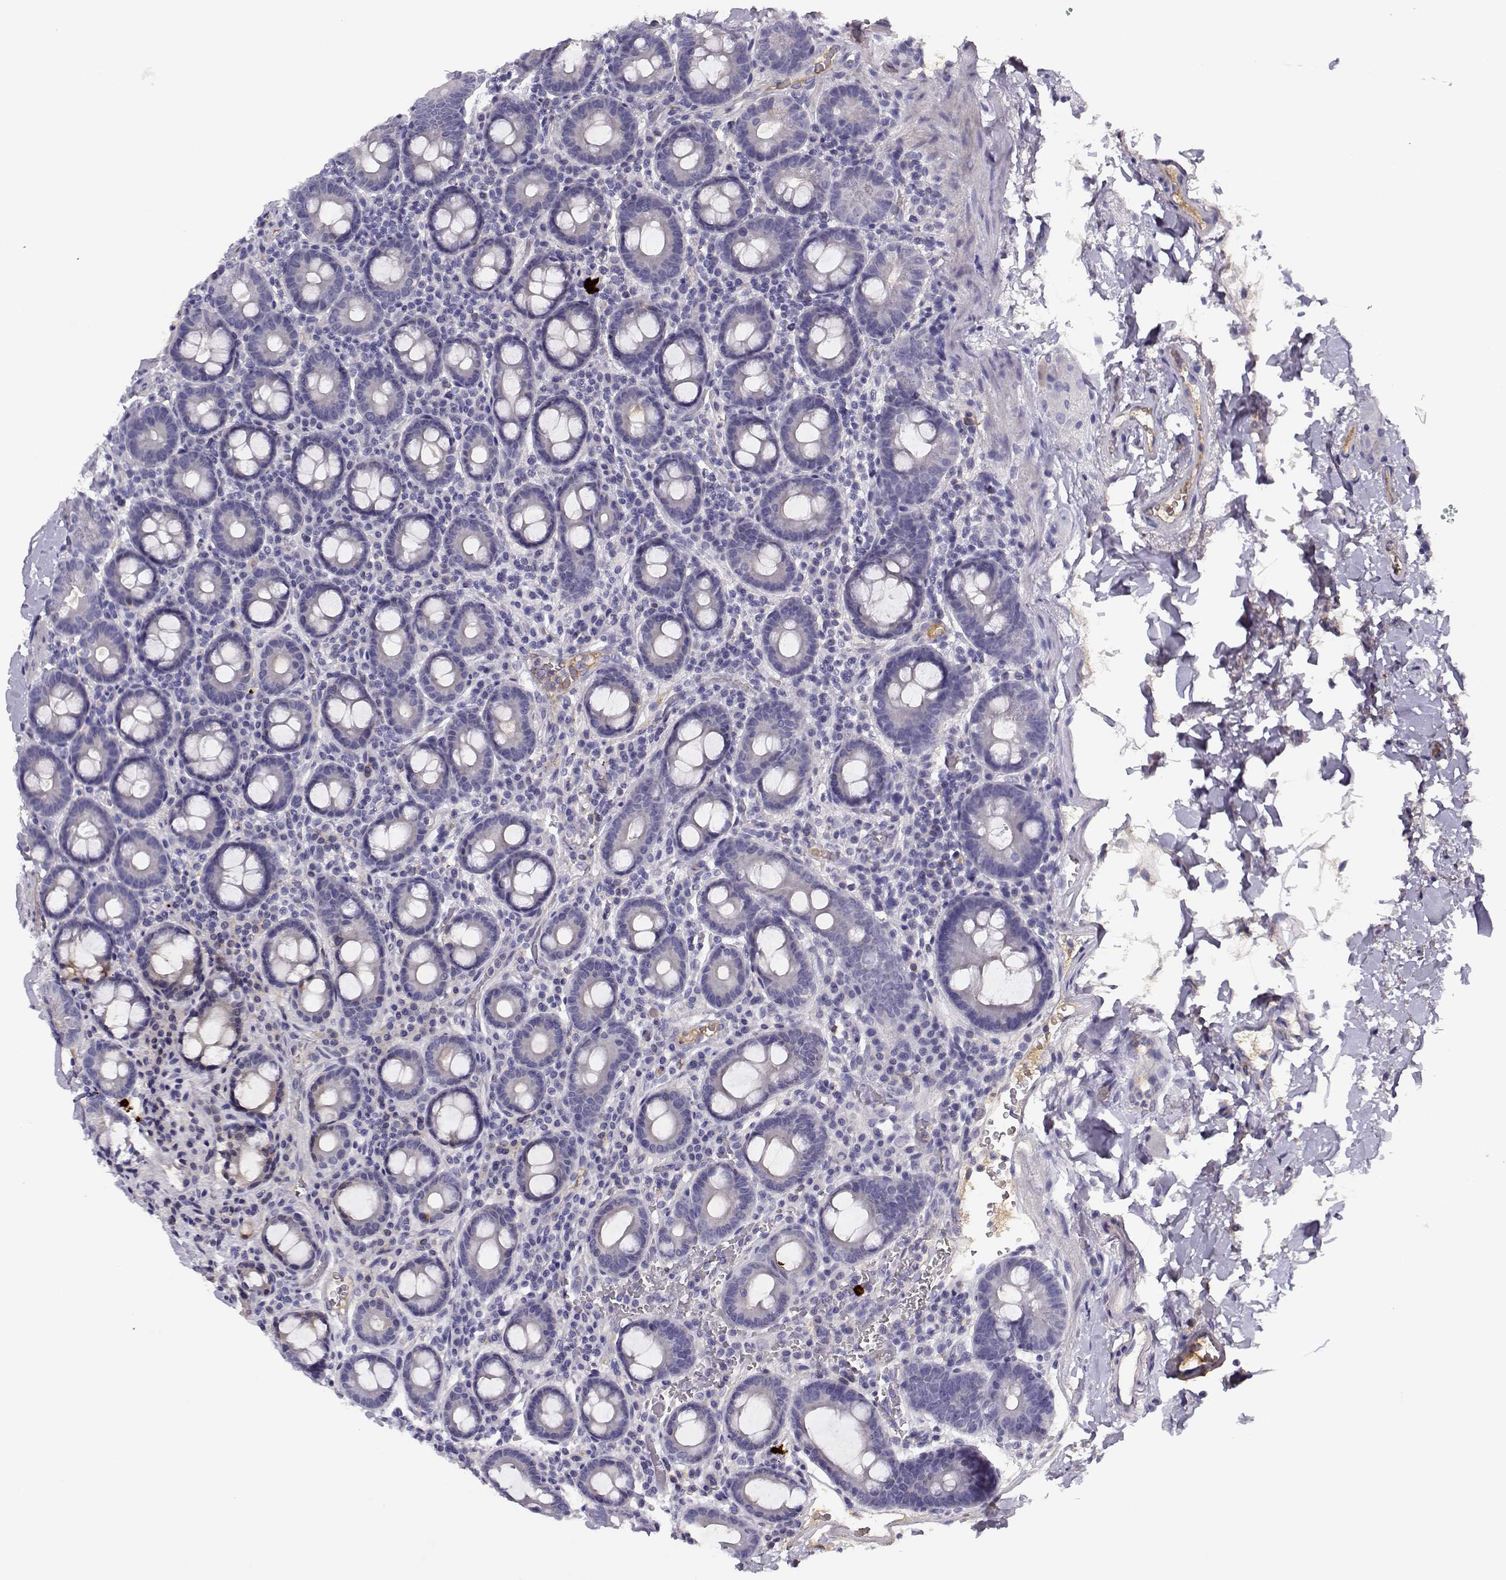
{"staining": {"intensity": "negative", "quantity": "none", "location": "none"}, "tissue": "duodenum", "cell_type": "Glandular cells", "image_type": "normal", "snomed": [{"axis": "morphology", "description": "Normal tissue, NOS"}, {"axis": "topography", "description": "Duodenum"}], "caption": "The immunohistochemistry (IHC) photomicrograph has no significant positivity in glandular cells of duodenum.", "gene": "SLCO6A1", "patient": {"sex": "male", "age": 59}}